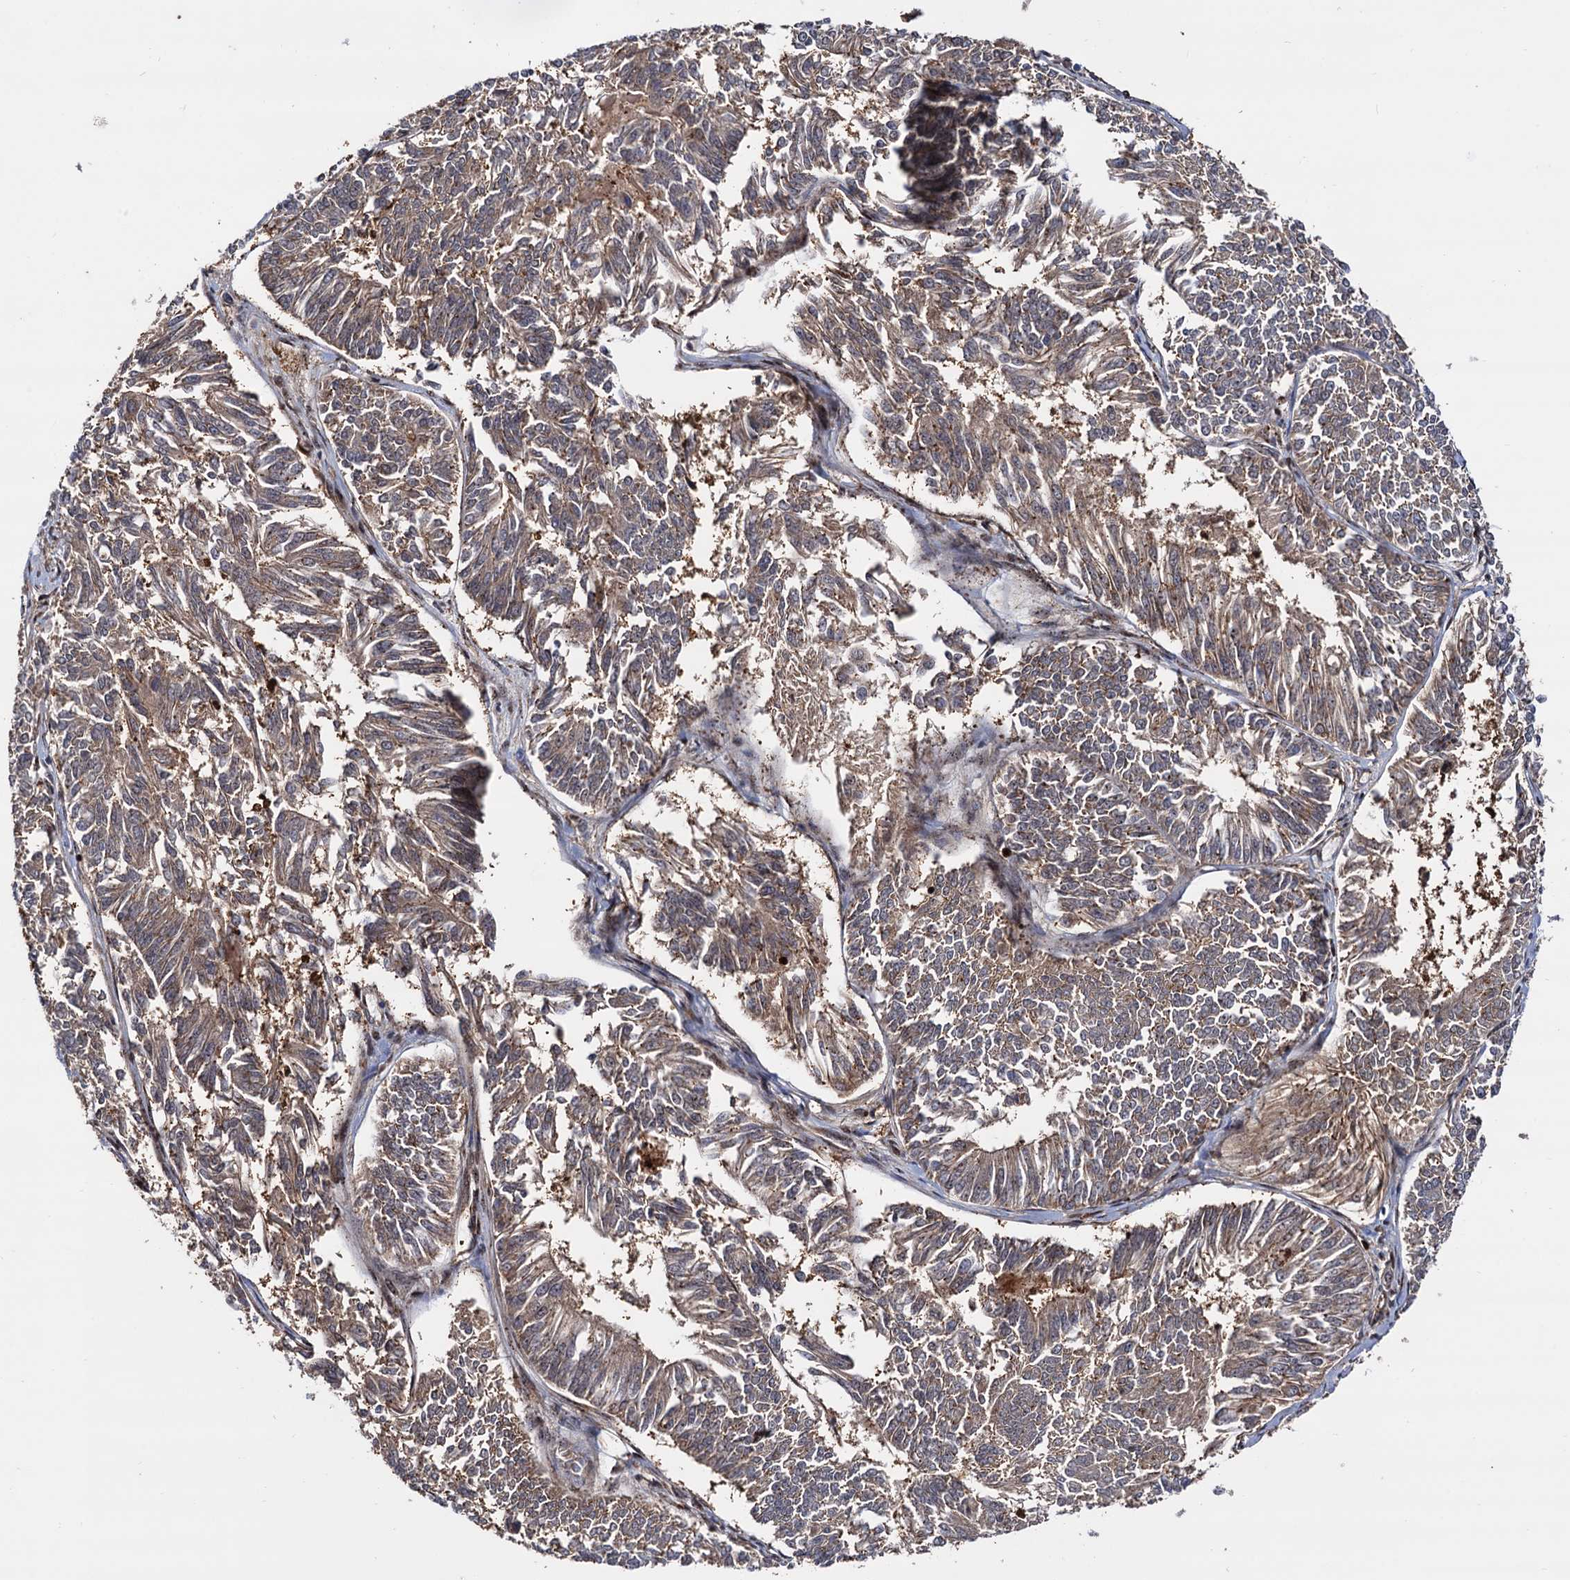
{"staining": {"intensity": "moderate", "quantity": "25%-75%", "location": "cytoplasmic/membranous"}, "tissue": "endometrial cancer", "cell_type": "Tumor cells", "image_type": "cancer", "snomed": [{"axis": "morphology", "description": "Adenocarcinoma, NOS"}, {"axis": "topography", "description": "Endometrium"}], "caption": "Immunohistochemical staining of endometrial adenocarcinoma displays medium levels of moderate cytoplasmic/membranous protein positivity in about 25%-75% of tumor cells. The protein is shown in brown color, while the nuclei are stained blue.", "gene": "PIGB", "patient": {"sex": "female", "age": 58}}